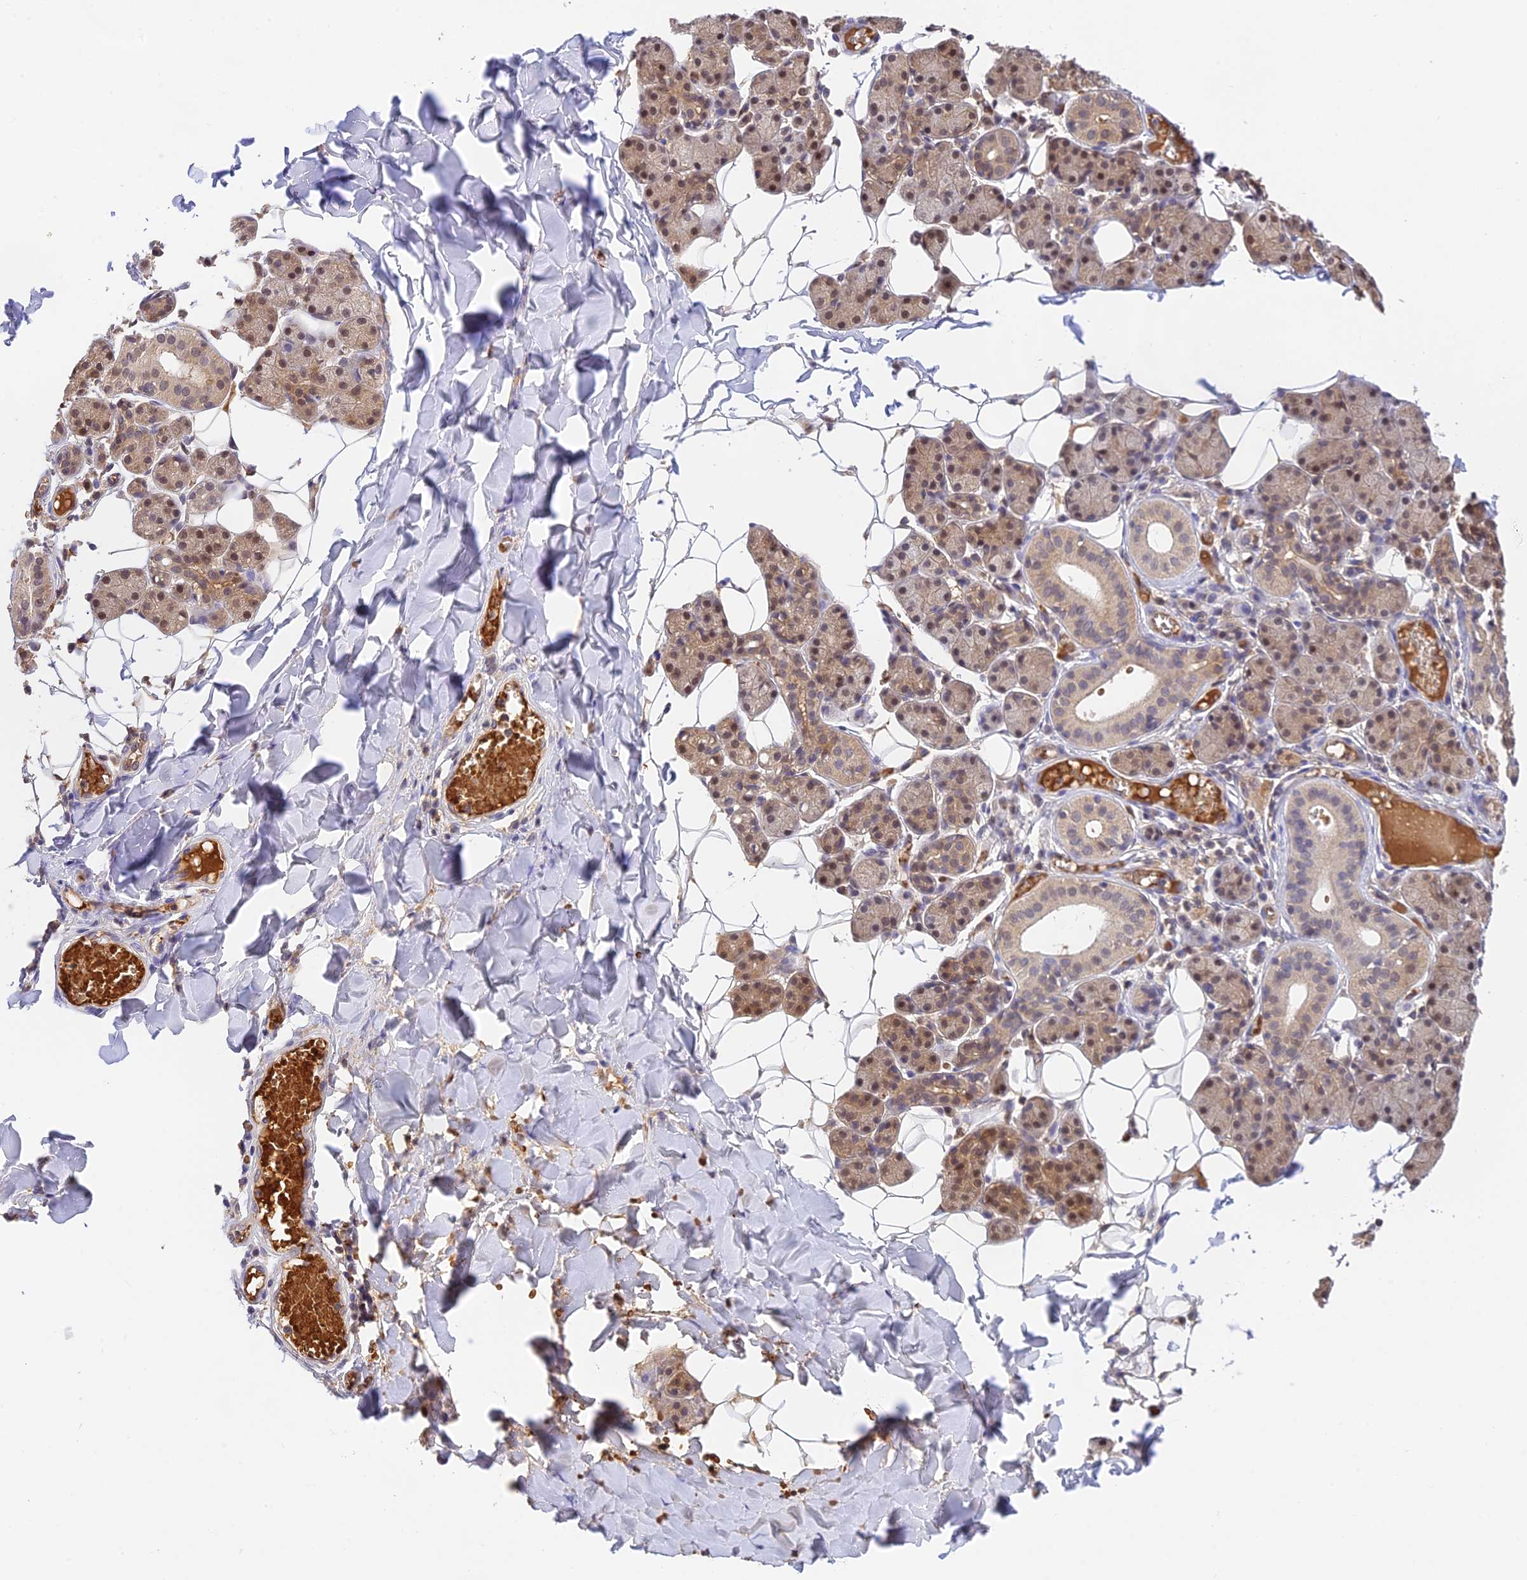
{"staining": {"intensity": "moderate", "quantity": ">75%", "location": "cytoplasmic/membranous,nuclear"}, "tissue": "salivary gland", "cell_type": "Glandular cells", "image_type": "normal", "snomed": [{"axis": "morphology", "description": "Normal tissue, NOS"}, {"axis": "topography", "description": "Salivary gland"}], "caption": "Salivary gland was stained to show a protein in brown. There is medium levels of moderate cytoplasmic/membranous,nuclear staining in approximately >75% of glandular cells. (IHC, brightfield microscopy, high magnification).", "gene": "HDHD2", "patient": {"sex": "female", "age": 33}}